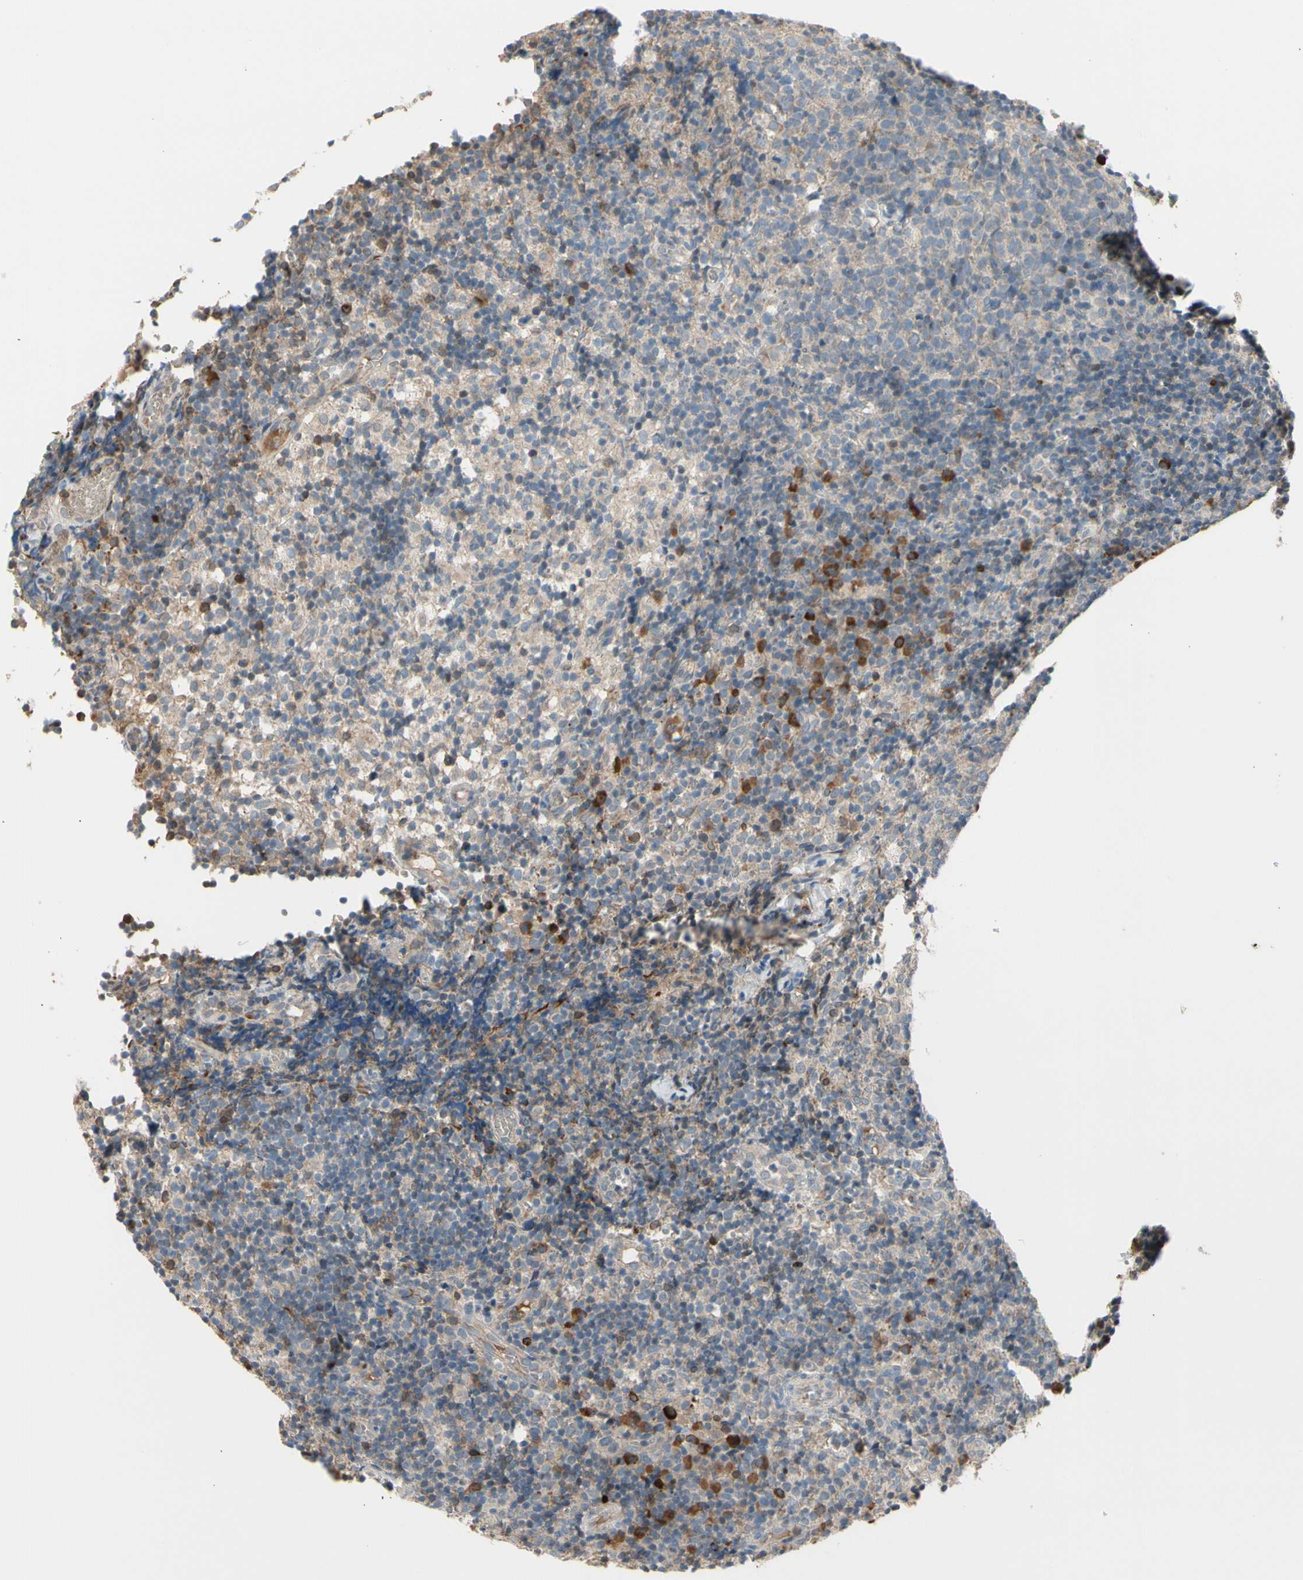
{"staining": {"intensity": "weak", "quantity": "25%-75%", "location": "cytoplasmic/membranous"}, "tissue": "lymph node", "cell_type": "Germinal center cells", "image_type": "normal", "snomed": [{"axis": "morphology", "description": "Normal tissue, NOS"}, {"axis": "morphology", "description": "Inflammation, NOS"}, {"axis": "topography", "description": "Lymph node"}], "caption": "Brown immunohistochemical staining in normal human lymph node displays weak cytoplasmic/membranous expression in approximately 25%-75% of germinal center cells. The staining was performed using DAB (3,3'-diaminobenzidine), with brown indicating positive protein expression. Nuclei are stained blue with hematoxylin.", "gene": "GALNT5", "patient": {"sex": "male", "age": 55}}